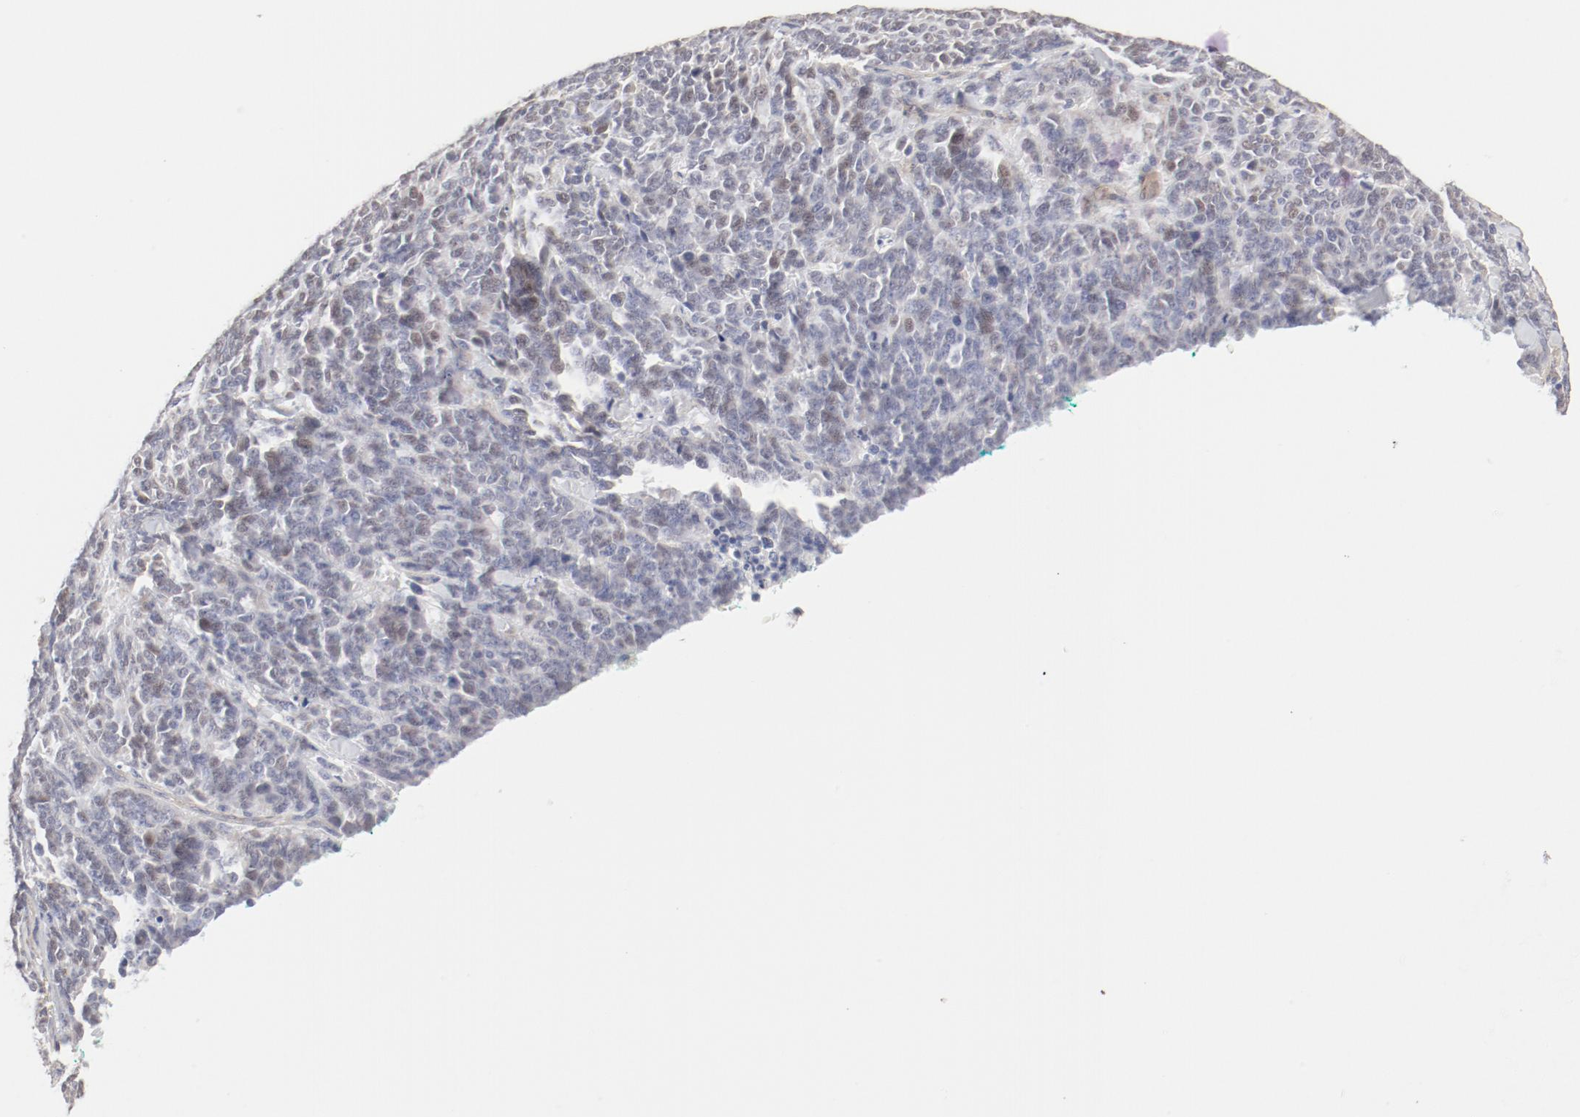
{"staining": {"intensity": "negative", "quantity": "none", "location": "none"}, "tissue": "lung cancer", "cell_type": "Tumor cells", "image_type": "cancer", "snomed": [{"axis": "morphology", "description": "Neoplasm, malignant, NOS"}, {"axis": "topography", "description": "Lung"}], "caption": "Tumor cells show no significant protein positivity in lung malignant neoplasm.", "gene": "MAGED4", "patient": {"sex": "female", "age": 58}}